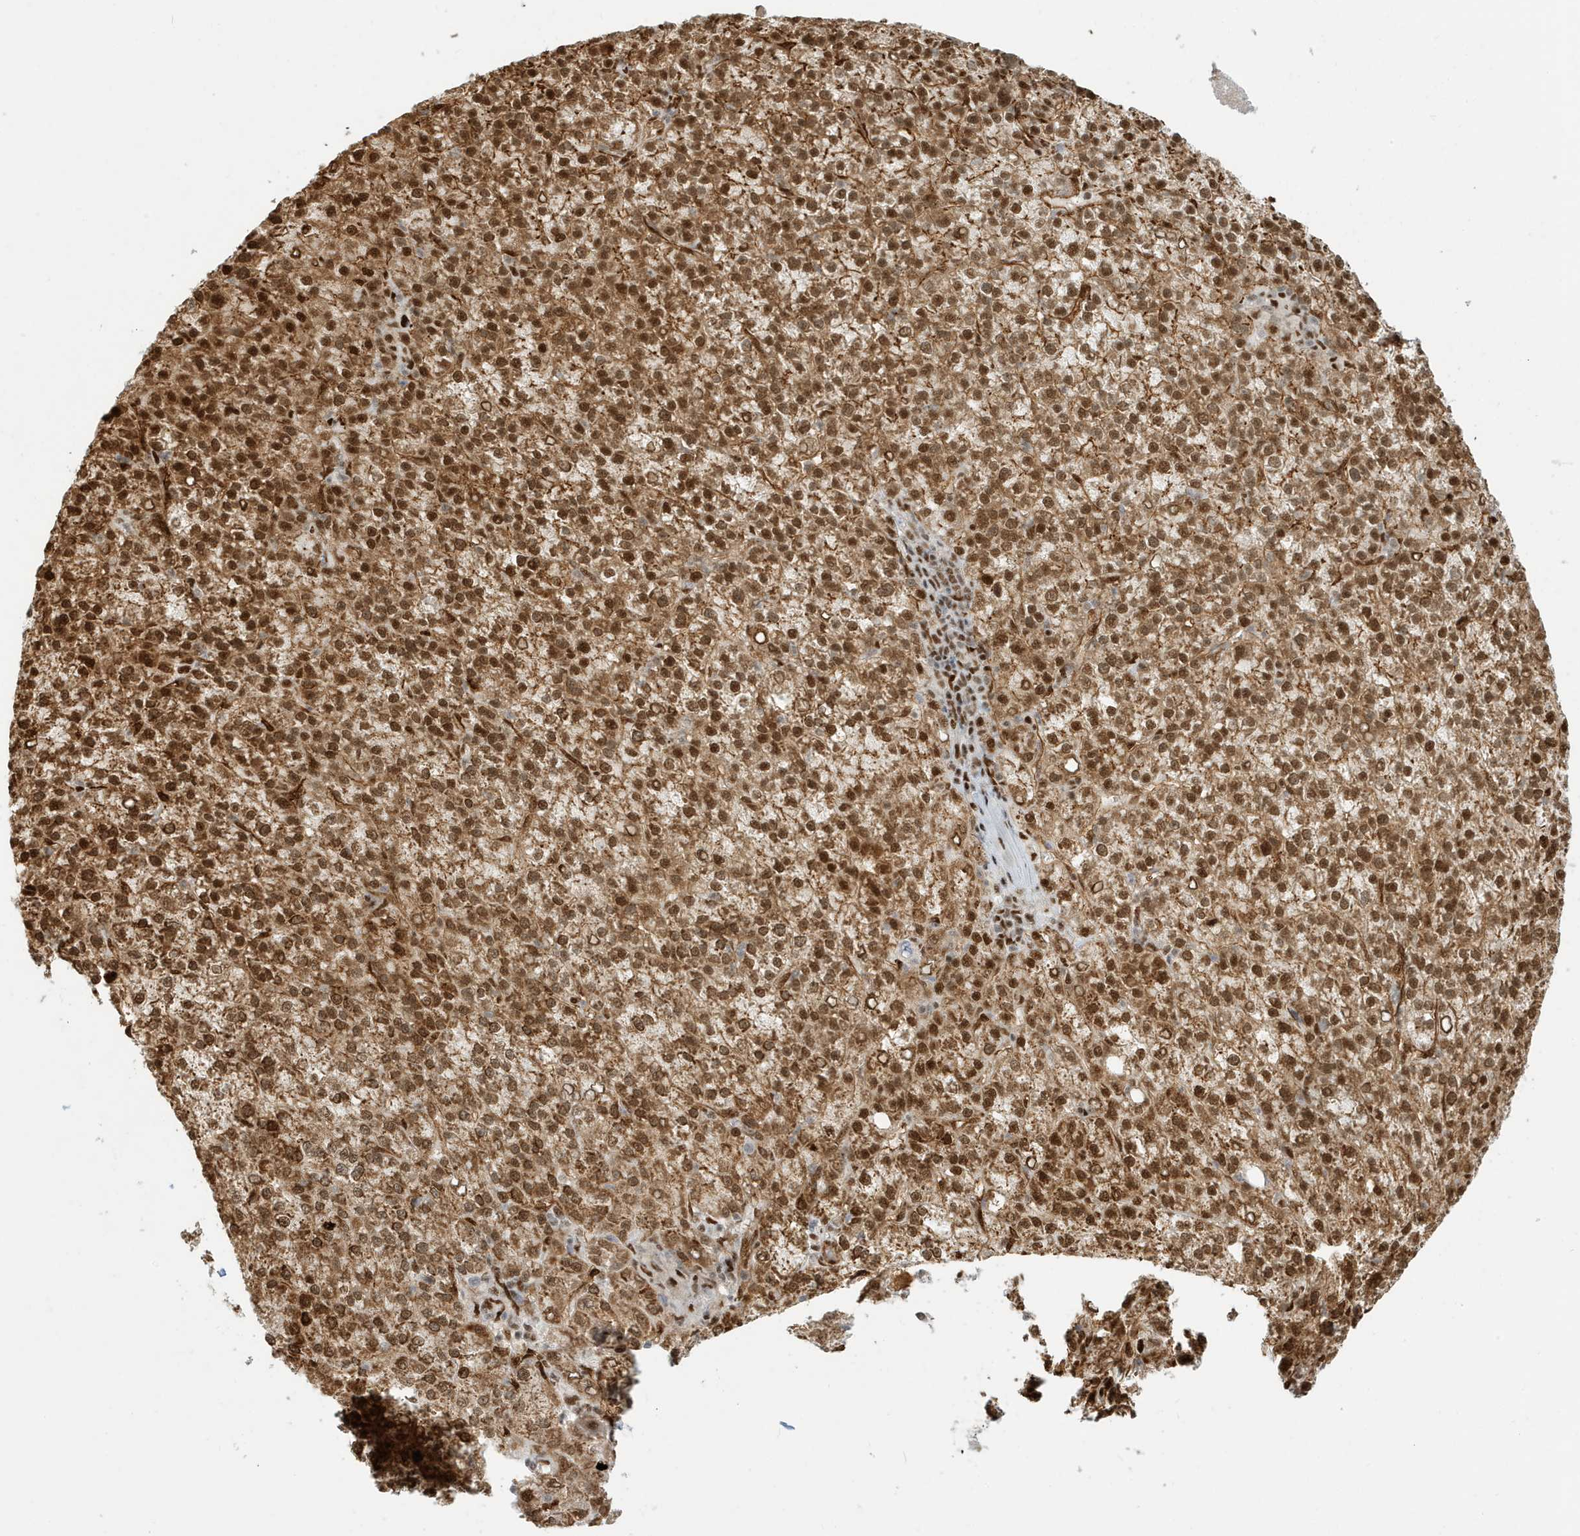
{"staining": {"intensity": "moderate", "quantity": ">75%", "location": "cytoplasmic/membranous,nuclear"}, "tissue": "liver cancer", "cell_type": "Tumor cells", "image_type": "cancer", "snomed": [{"axis": "morphology", "description": "Carcinoma, Hepatocellular, NOS"}, {"axis": "topography", "description": "Liver"}], "caption": "High-magnification brightfield microscopy of hepatocellular carcinoma (liver) stained with DAB (brown) and counterstained with hematoxylin (blue). tumor cells exhibit moderate cytoplasmic/membranous and nuclear positivity is present in approximately>75% of cells. Using DAB (brown) and hematoxylin (blue) stains, captured at high magnification using brightfield microscopy.", "gene": "CKS2", "patient": {"sex": "female", "age": 58}}